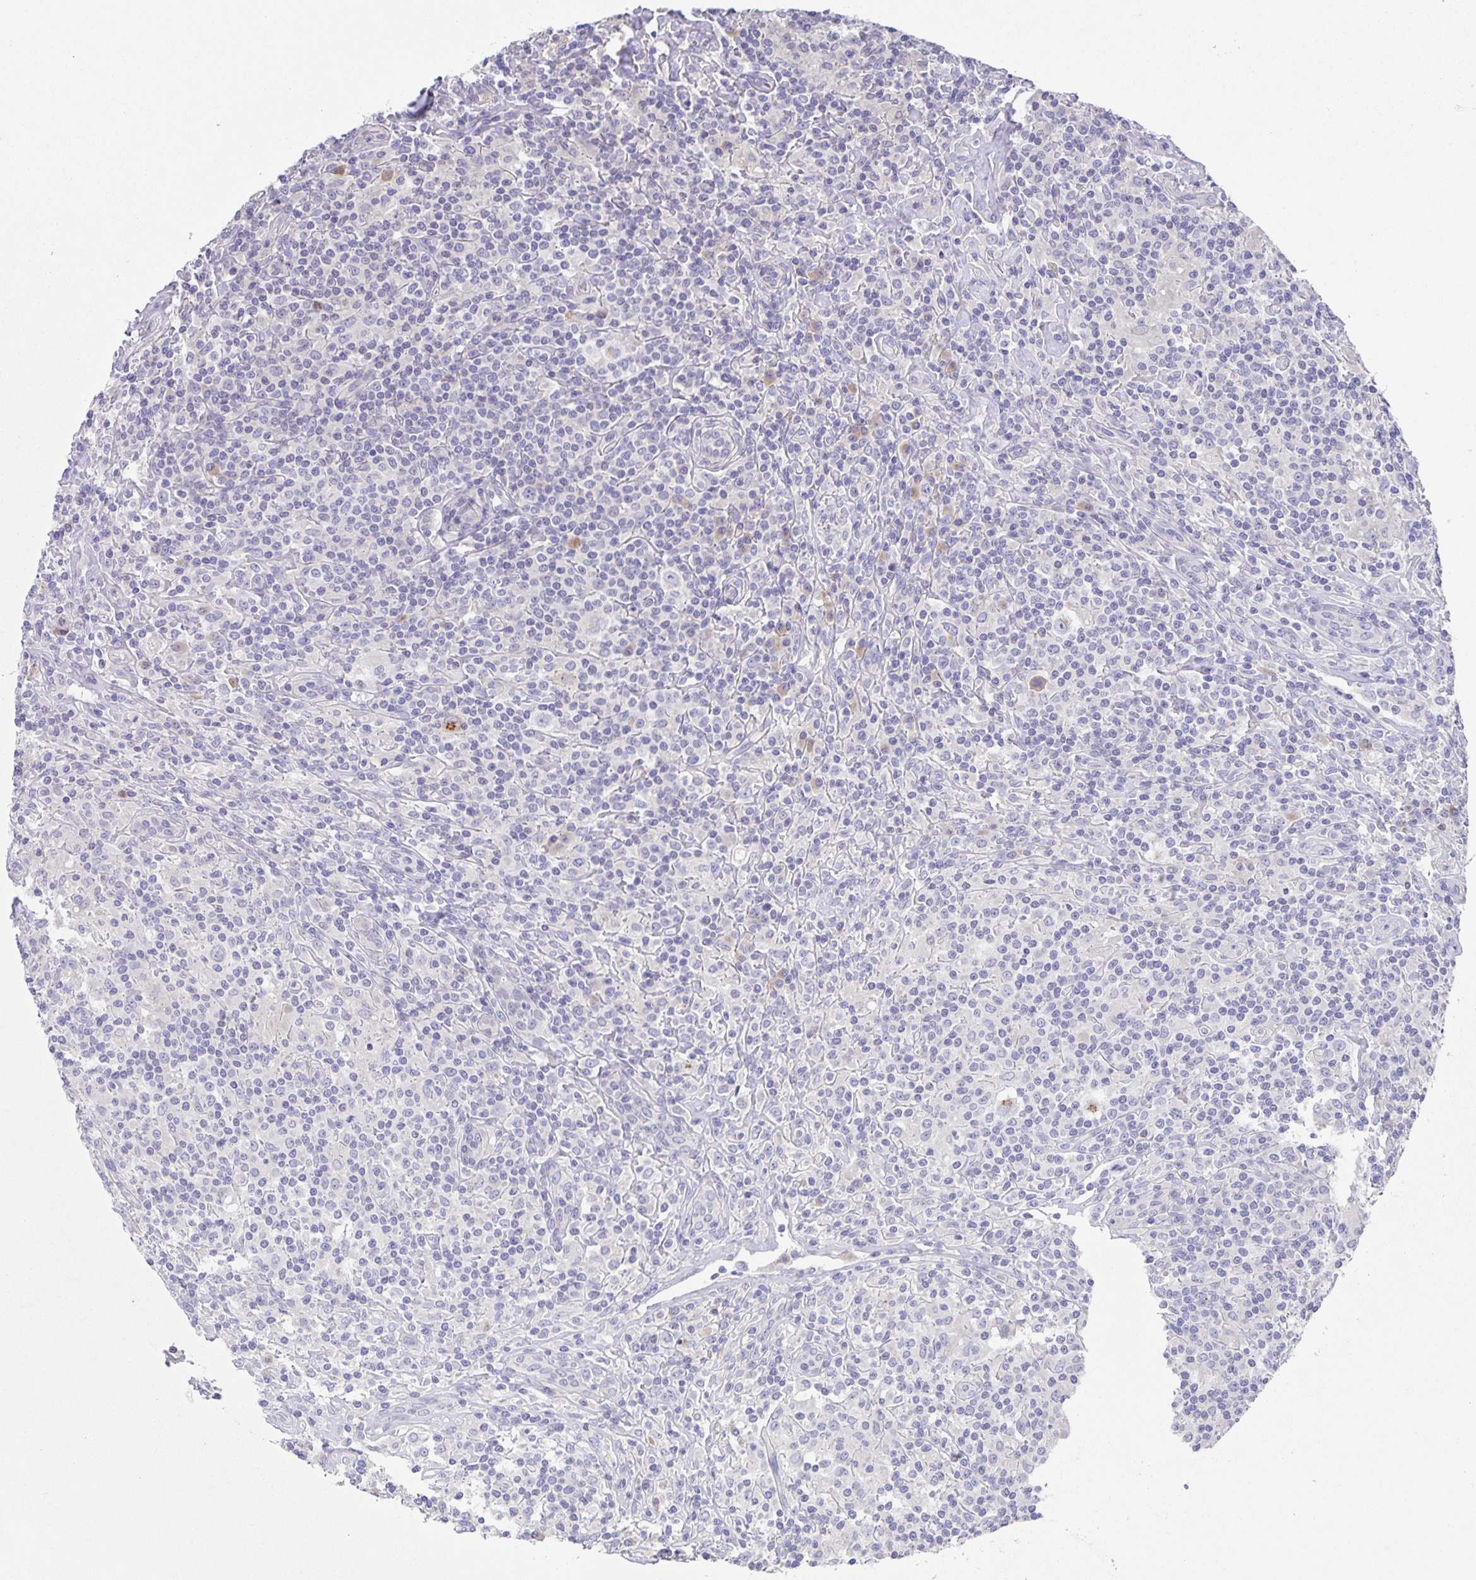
{"staining": {"intensity": "negative", "quantity": "none", "location": "none"}, "tissue": "lymphoma", "cell_type": "Tumor cells", "image_type": "cancer", "snomed": [{"axis": "morphology", "description": "Hodgkin's disease, NOS"}, {"axis": "morphology", "description": "Hodgkin's lymphoma, nodular sclerosis"}, {"axis": "topography", "description": "Lymph node"}], "caption": "Photomicrograph shows no significant protein staining in tumor cells of Hodgkin's disease.", "gene": "PRR36", "patient": {"sex": "female", "age": 10}}